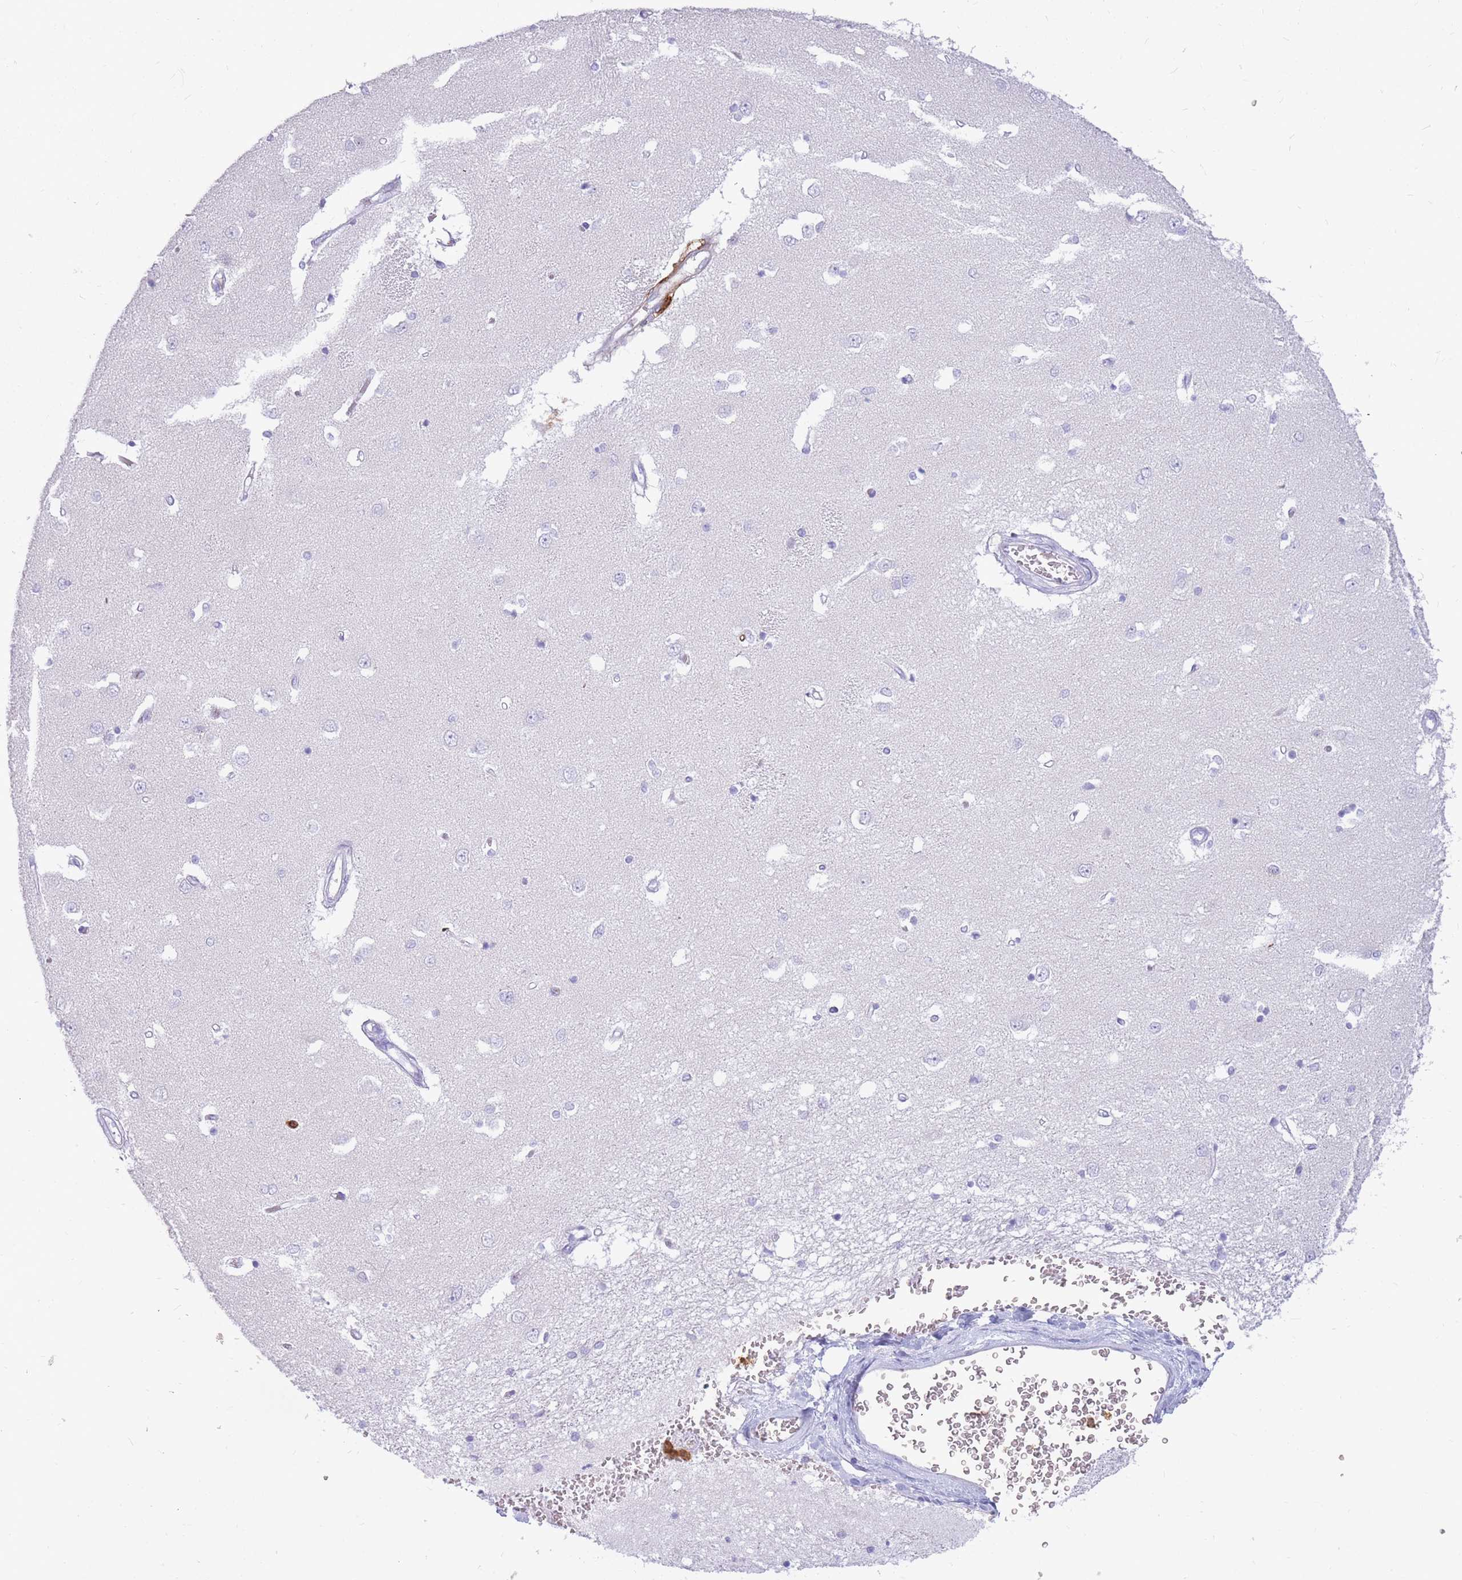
{"staining": {"intensity": "negative", "quantity": "none", "location": "none"}, "tissue": "caudate", "cell_type": "Glial cells", "image_type": "normal", "snomed": [{"axis": "morphology", "description": "Normal tissue, NOS"}, {"axis": "topography", "description": "Lateral ventricle wall"}], "caption": "Immunohistochemical staining of benign caudate demonstrates no significant expression in glial cells. (Stains: DAB immunohistochemistry (IHC) with hematoxylin counter stain, Microscopy: brightfield microscopy at high magnification).", "gene": "TPSAB1", "patient": {"sex": "male", "age": 37}}